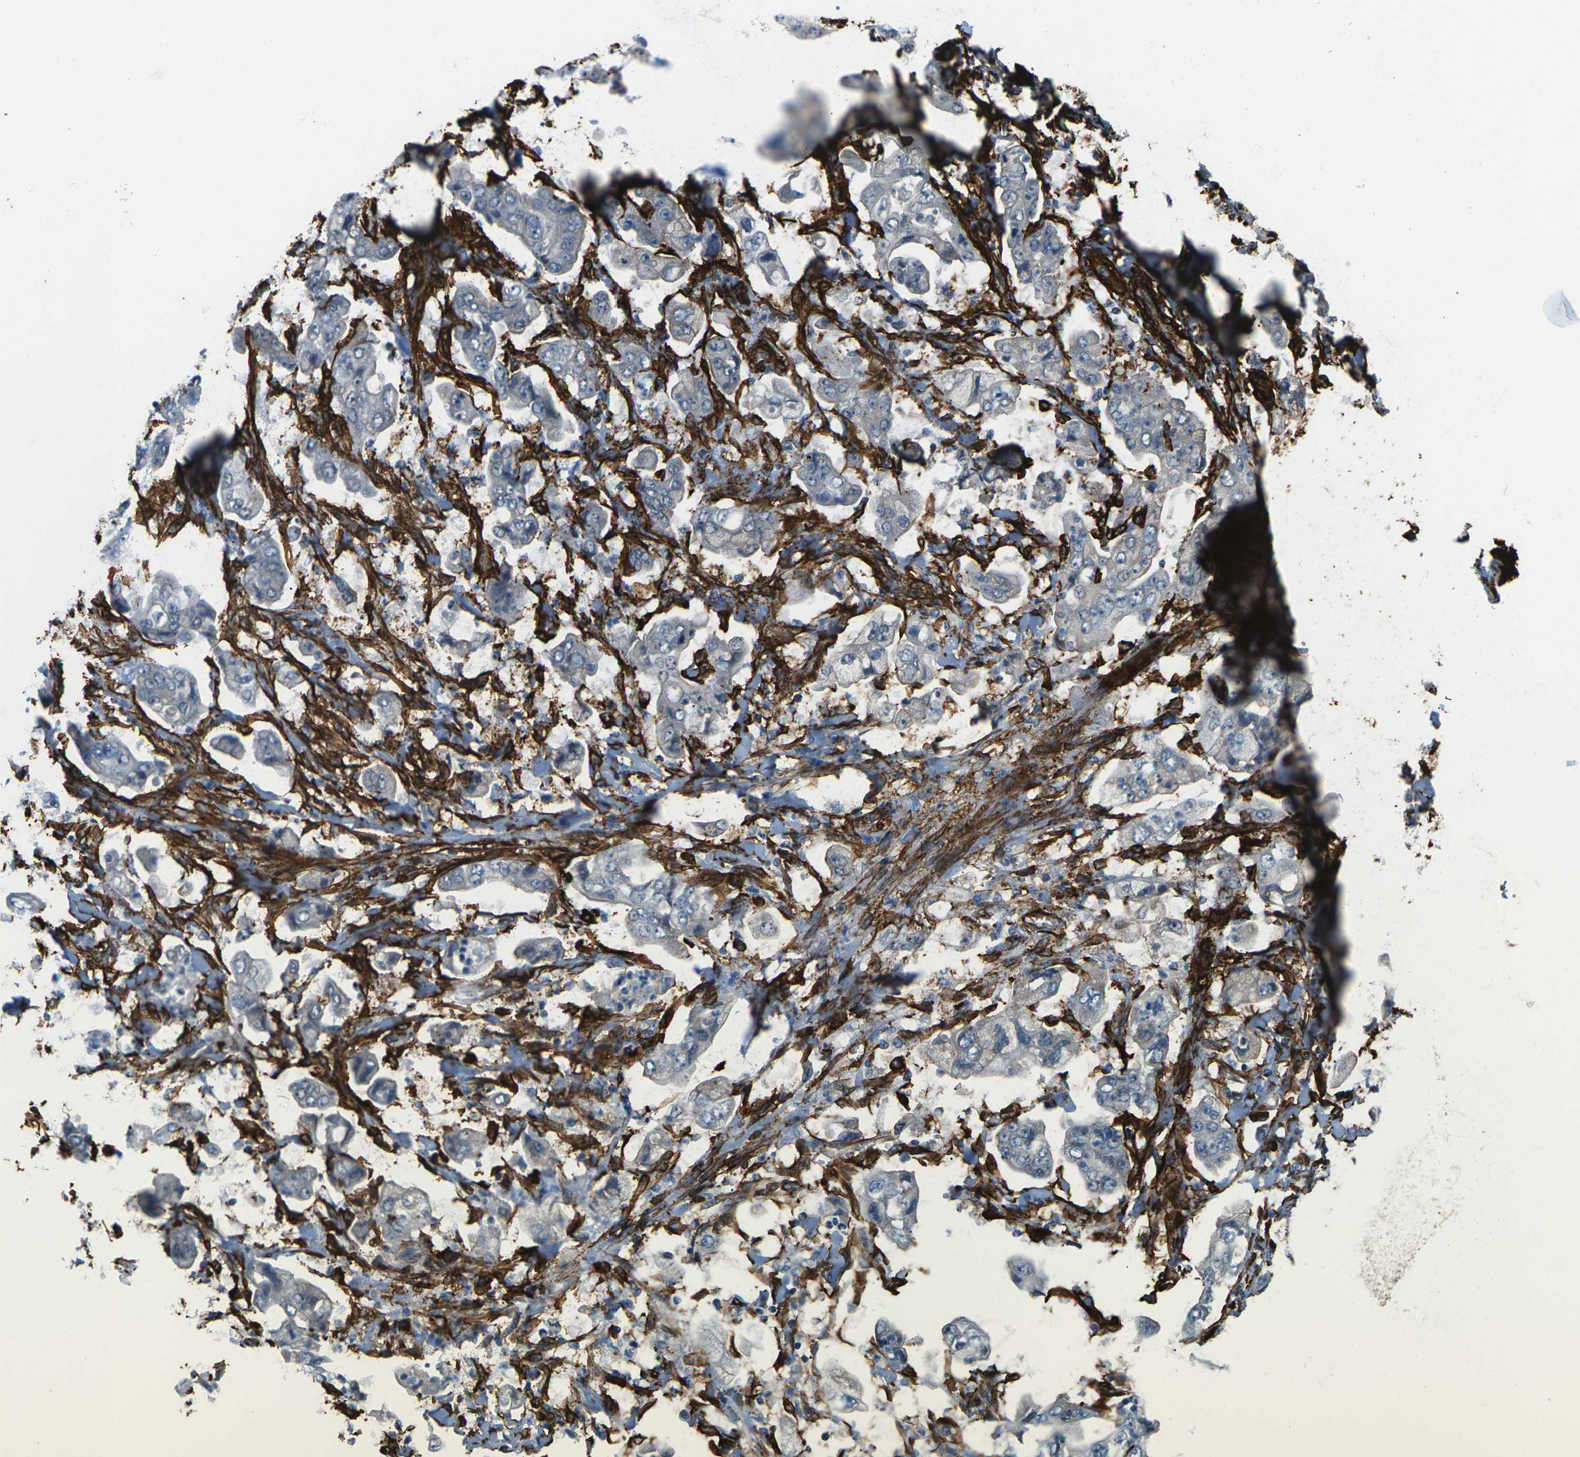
{"staining": {"intensity": "negative", "quantity": "none", "location": "none"}, "tissue": "stomach cancer", "cell_type": "Tumor cells", "image_type": "cancer", "snomed": [{"axis": "morphology", "description": "Adenocarcinoma, NOS"}, {"axis": "topography", "description": "Stomach"}], "caption": "An immunohistochemistry (IHC) image of stomach adenocarcinoma is shown. There is no staining in tumor cells of stomach adenocarcinoma.", "gene": "GRAMD1C", "patient": {"sex": "male", "age": 62}}